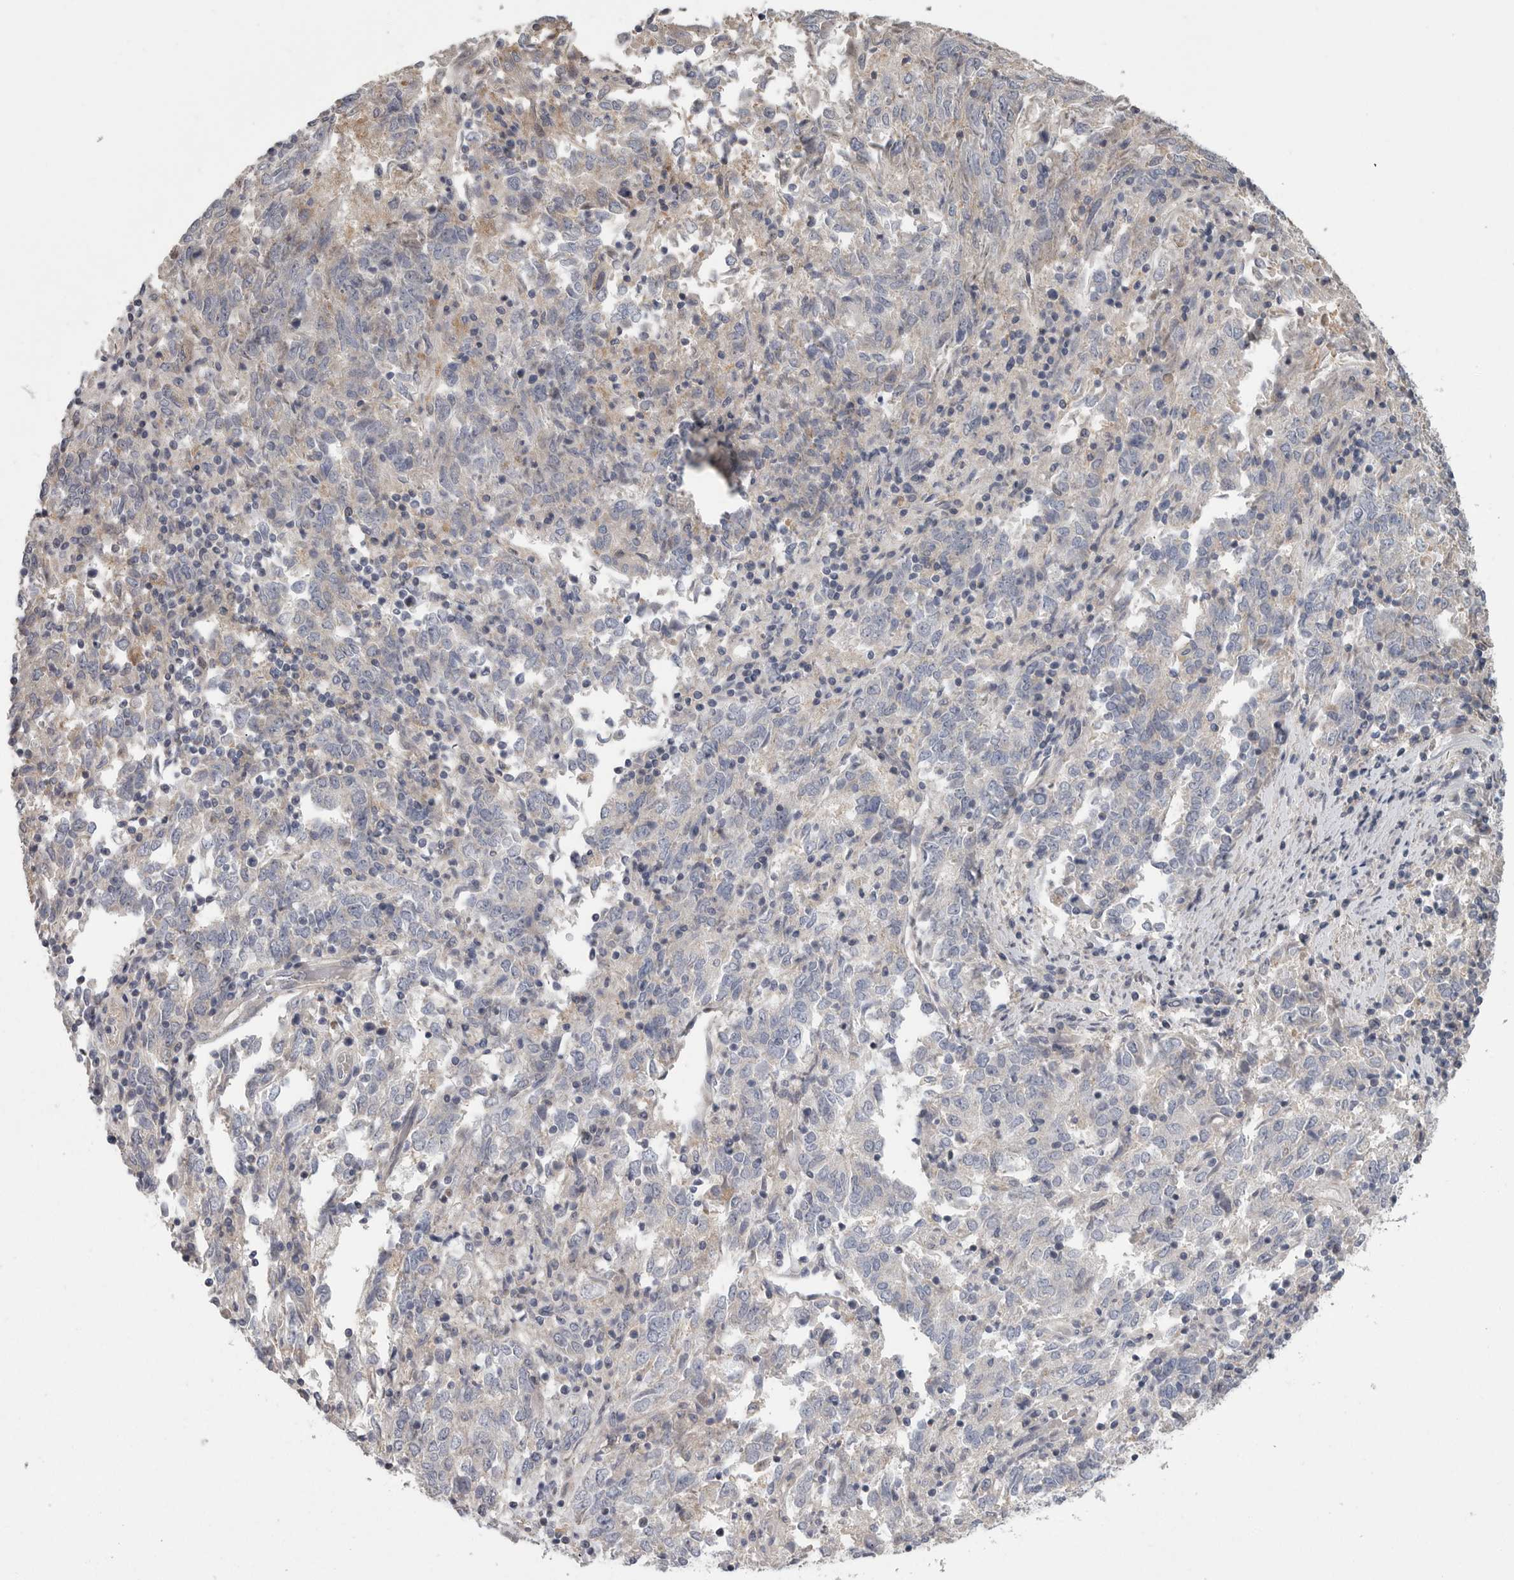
{"staining": {"intensity": "negative", "quantity": "none", "location": "none"}, "tissue": "endometrial cancer", "cell_type": "Tumor cells", "image_type": "cancer", "snomed": [{"axis": "morphology", "description": "Adenocarcinoma, NOS"}, {"axis": "topography", "description": "Endometrium"}], "caption": "Immunohistochemistry (IHC) of human adenocarcinoma (endometrial) shows no staining in tumor cells.", "gene": "CRP", "patient": {"sex": "female", "age": 80}}